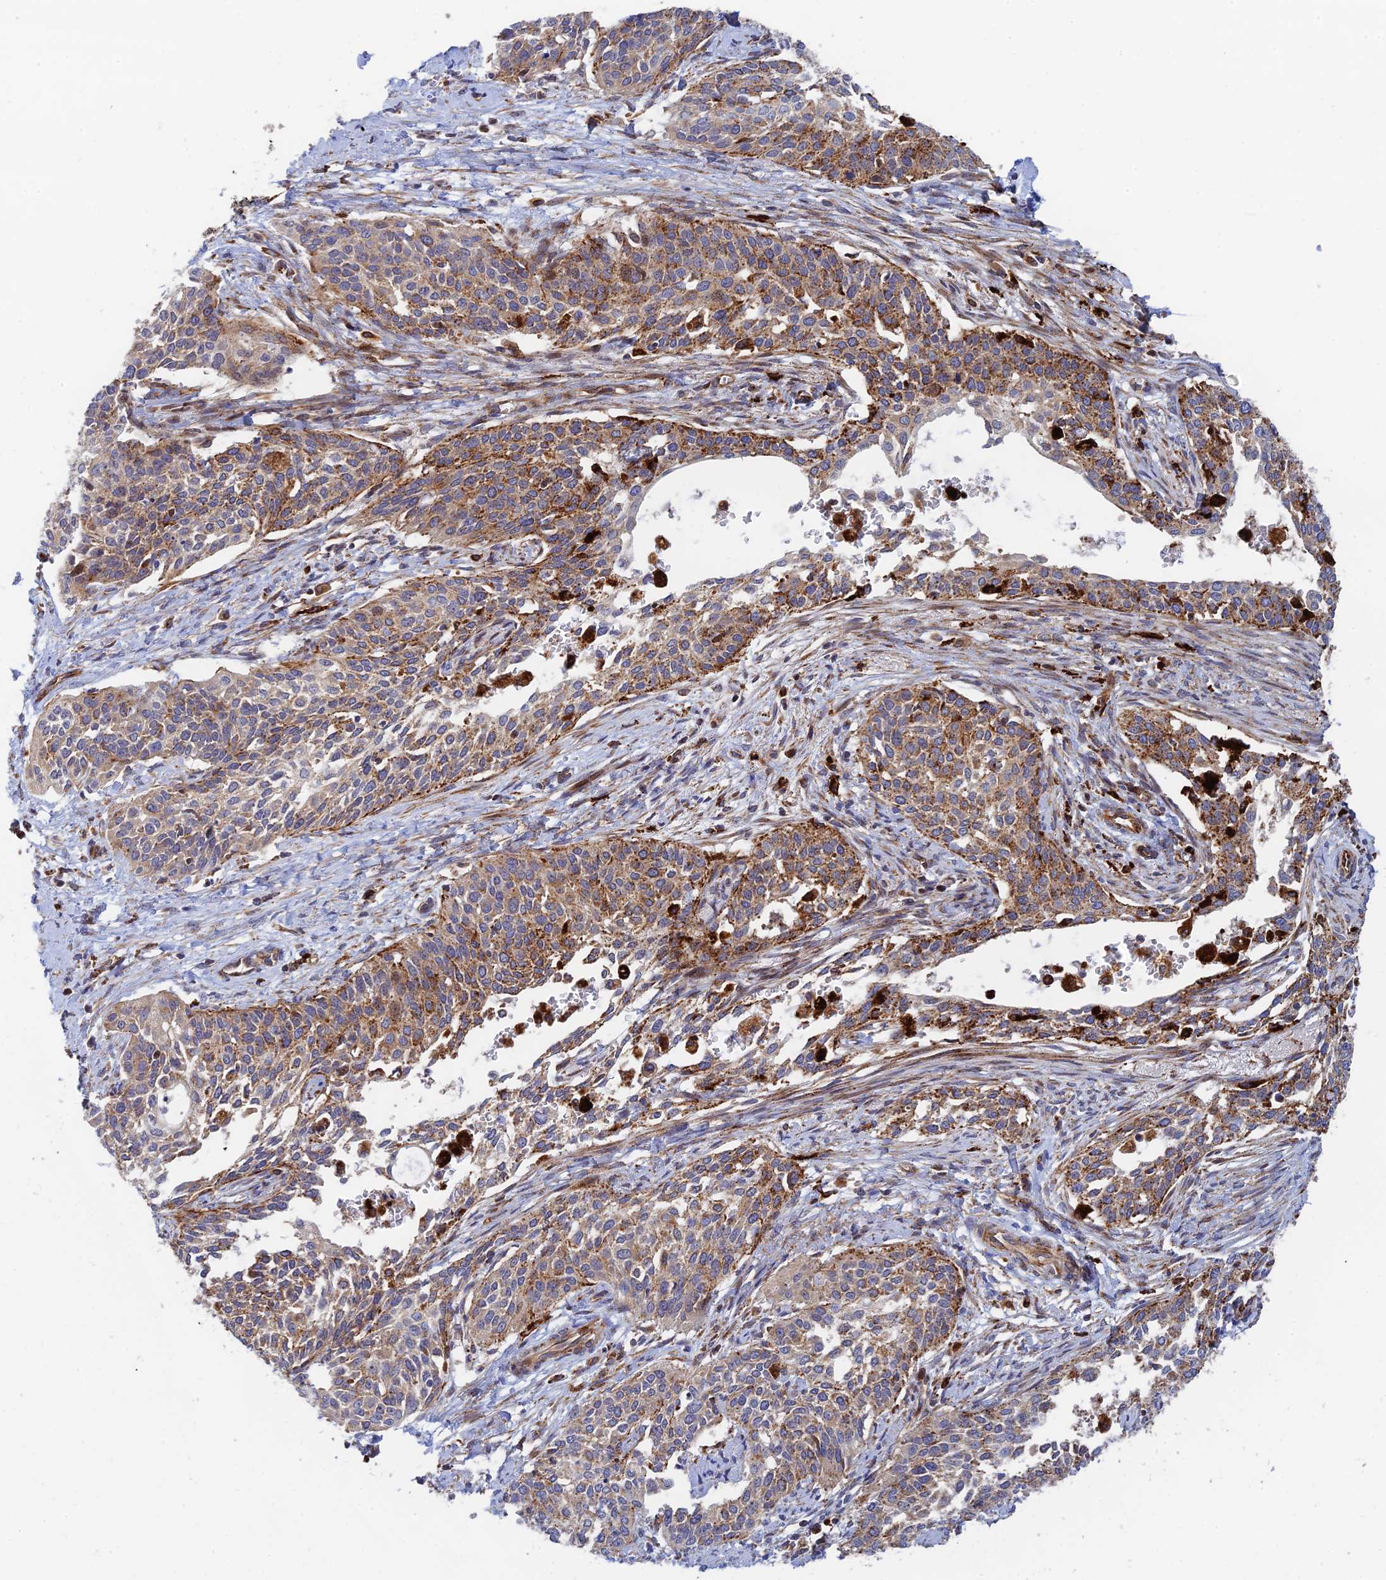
{"staining": {"intensity": "moderate", "quantity": ">75%", "location": "cytoplasmic/membranous"}, "tissue": "cervical cancer", "cell_type": "Tumor cells", "image_type": "cancer", "snomed": [{"axis": "morphology", "description": "Squamous cell carcinoma, NOS"}, {"axis": "topography", "description": "Cervix"}], "caption": "Cervical squamous cell carcinoma stained with DAB (3,3'-diaminobenzidine) immunohistochemistry reveals medium levels of moderate cytoplasmic/membranous staining in approximately >75% of tumor cells.", "gene": "PPP2R3C", "patient": {"sex": "female", "age": 44}}